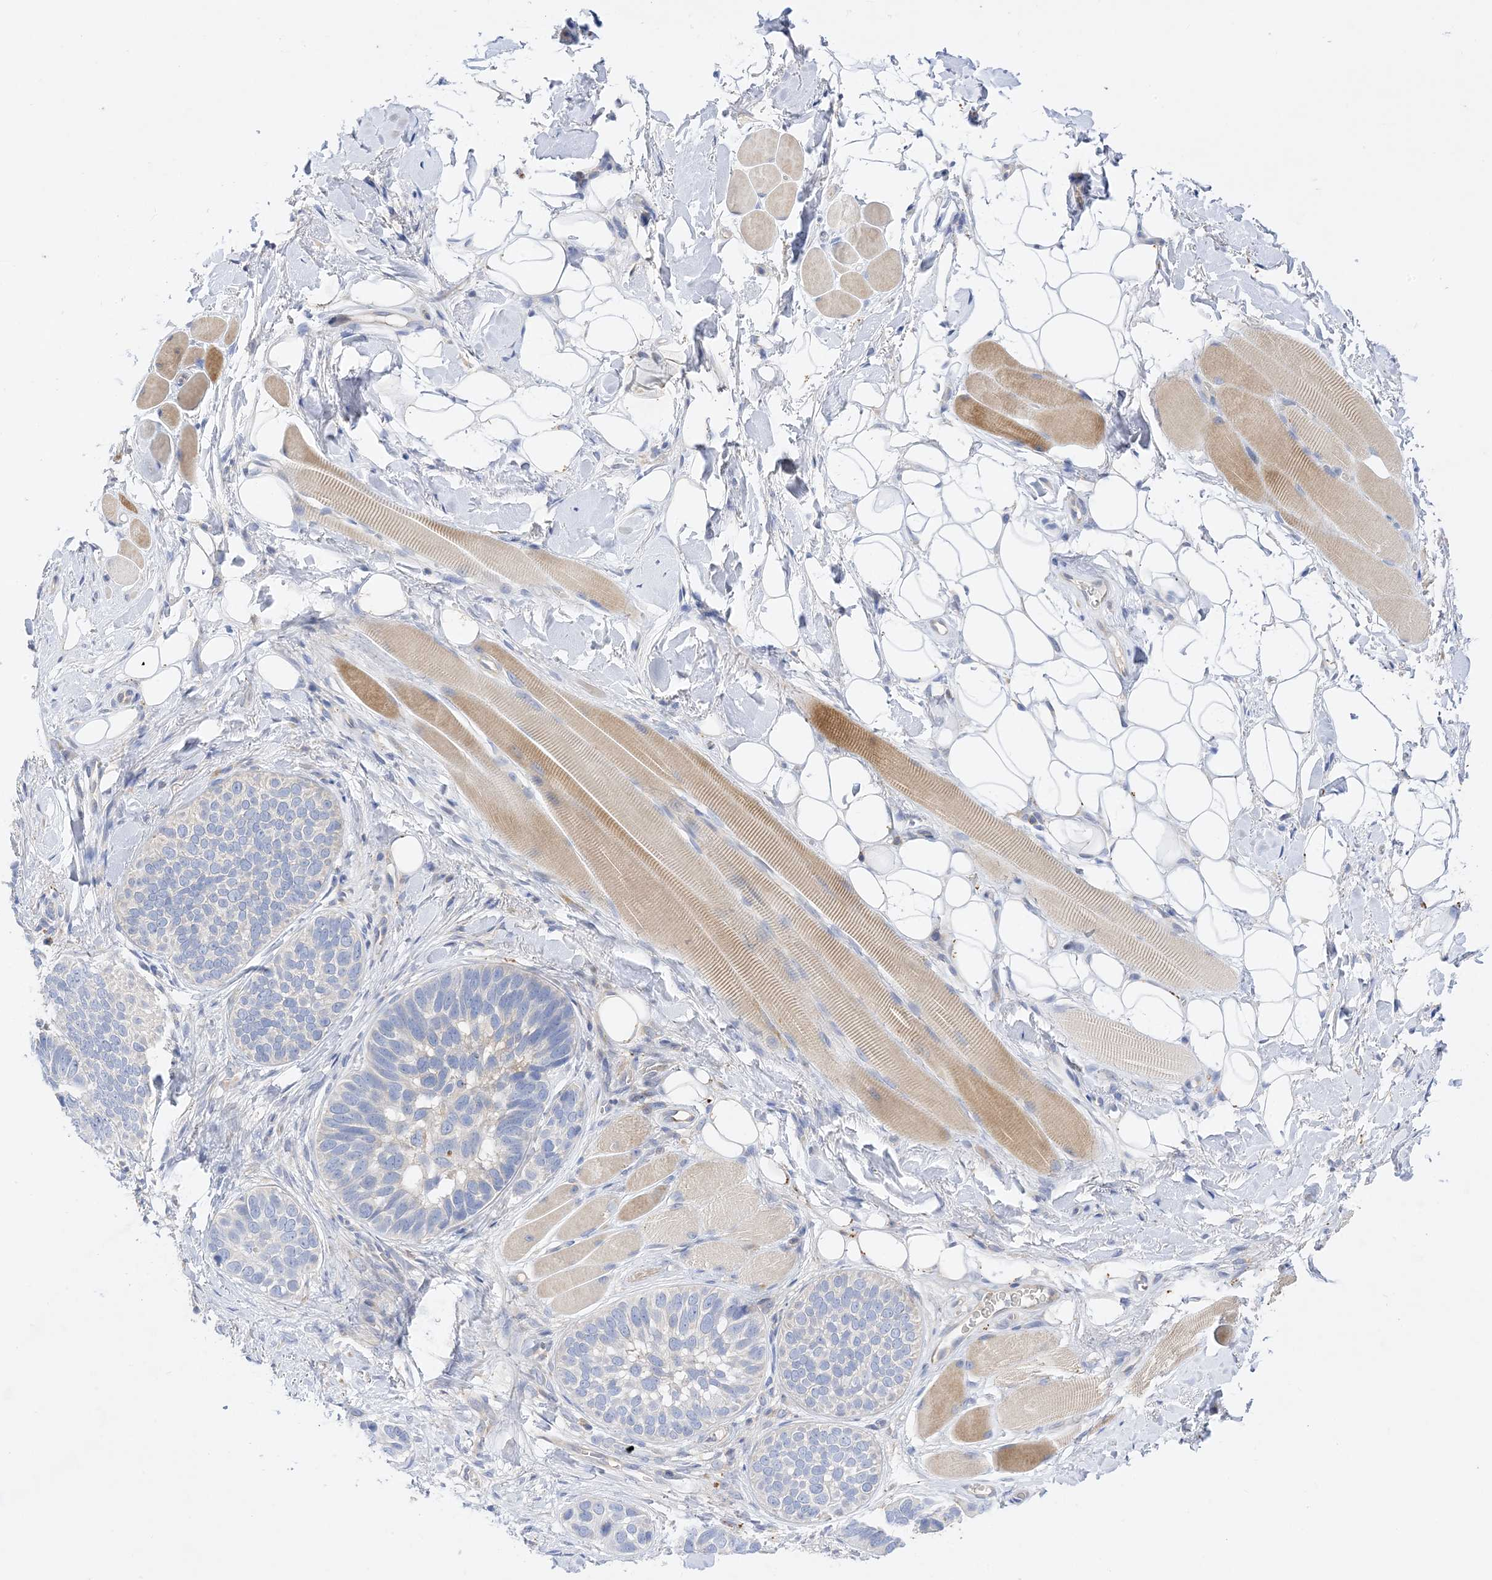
{"staining": {"intensity": "negative", "quantity": "none", "location": "none"}, "tissue": "skin cancer", "cell_type": "Tumor cells", "image_type": "cancer", "snomed": [{"axis": "morphology", "description": "Basal cell carcinoma"}, {"axis": "topography", "description": "Skin"}], "caption": "This is an immunohistochemistry image of skin basal cell carcinoma. There is no positivity in tumor cells.", "gene": "ARV1", "patient": {"sex": "male", "age": 62}}